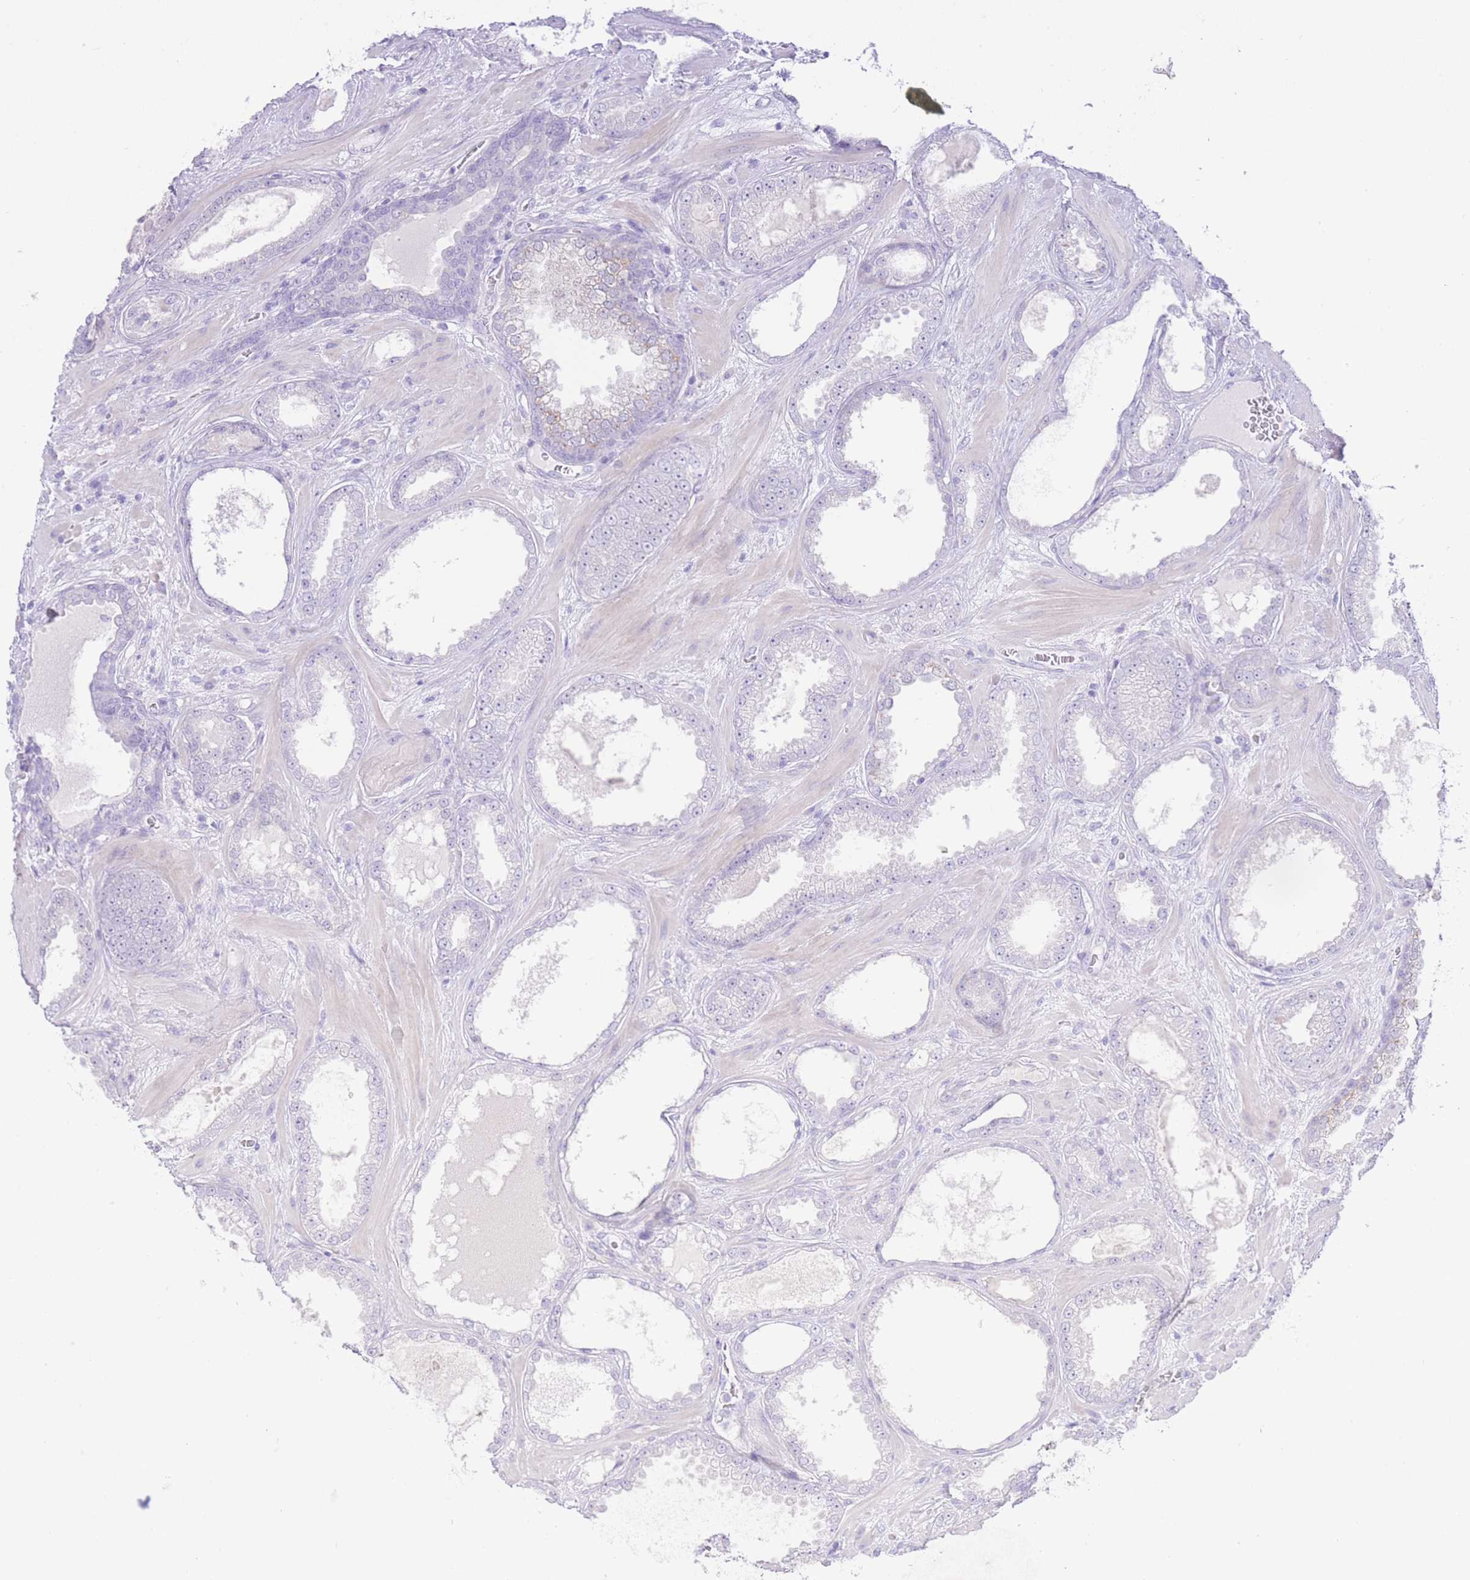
{"staining": {"intensity": "negative", "quantity": "none", "location": "none"}, "tissue": "prostate cancer", "cell_type": "Tumor cells", "image_type": "cancer", "snomed": [{"axis": "morphology", "description": "Adenocarcinoma, Low grade"}, {"axis": "topography", "description": "Prostate"}], "caption": "Photomicrograph shows no significant protein expression in tumor cells of low-grade adenocarcinoma (prostate).", "gene": "ZNF212", "patient": {"sex": "male", "age": 57}}